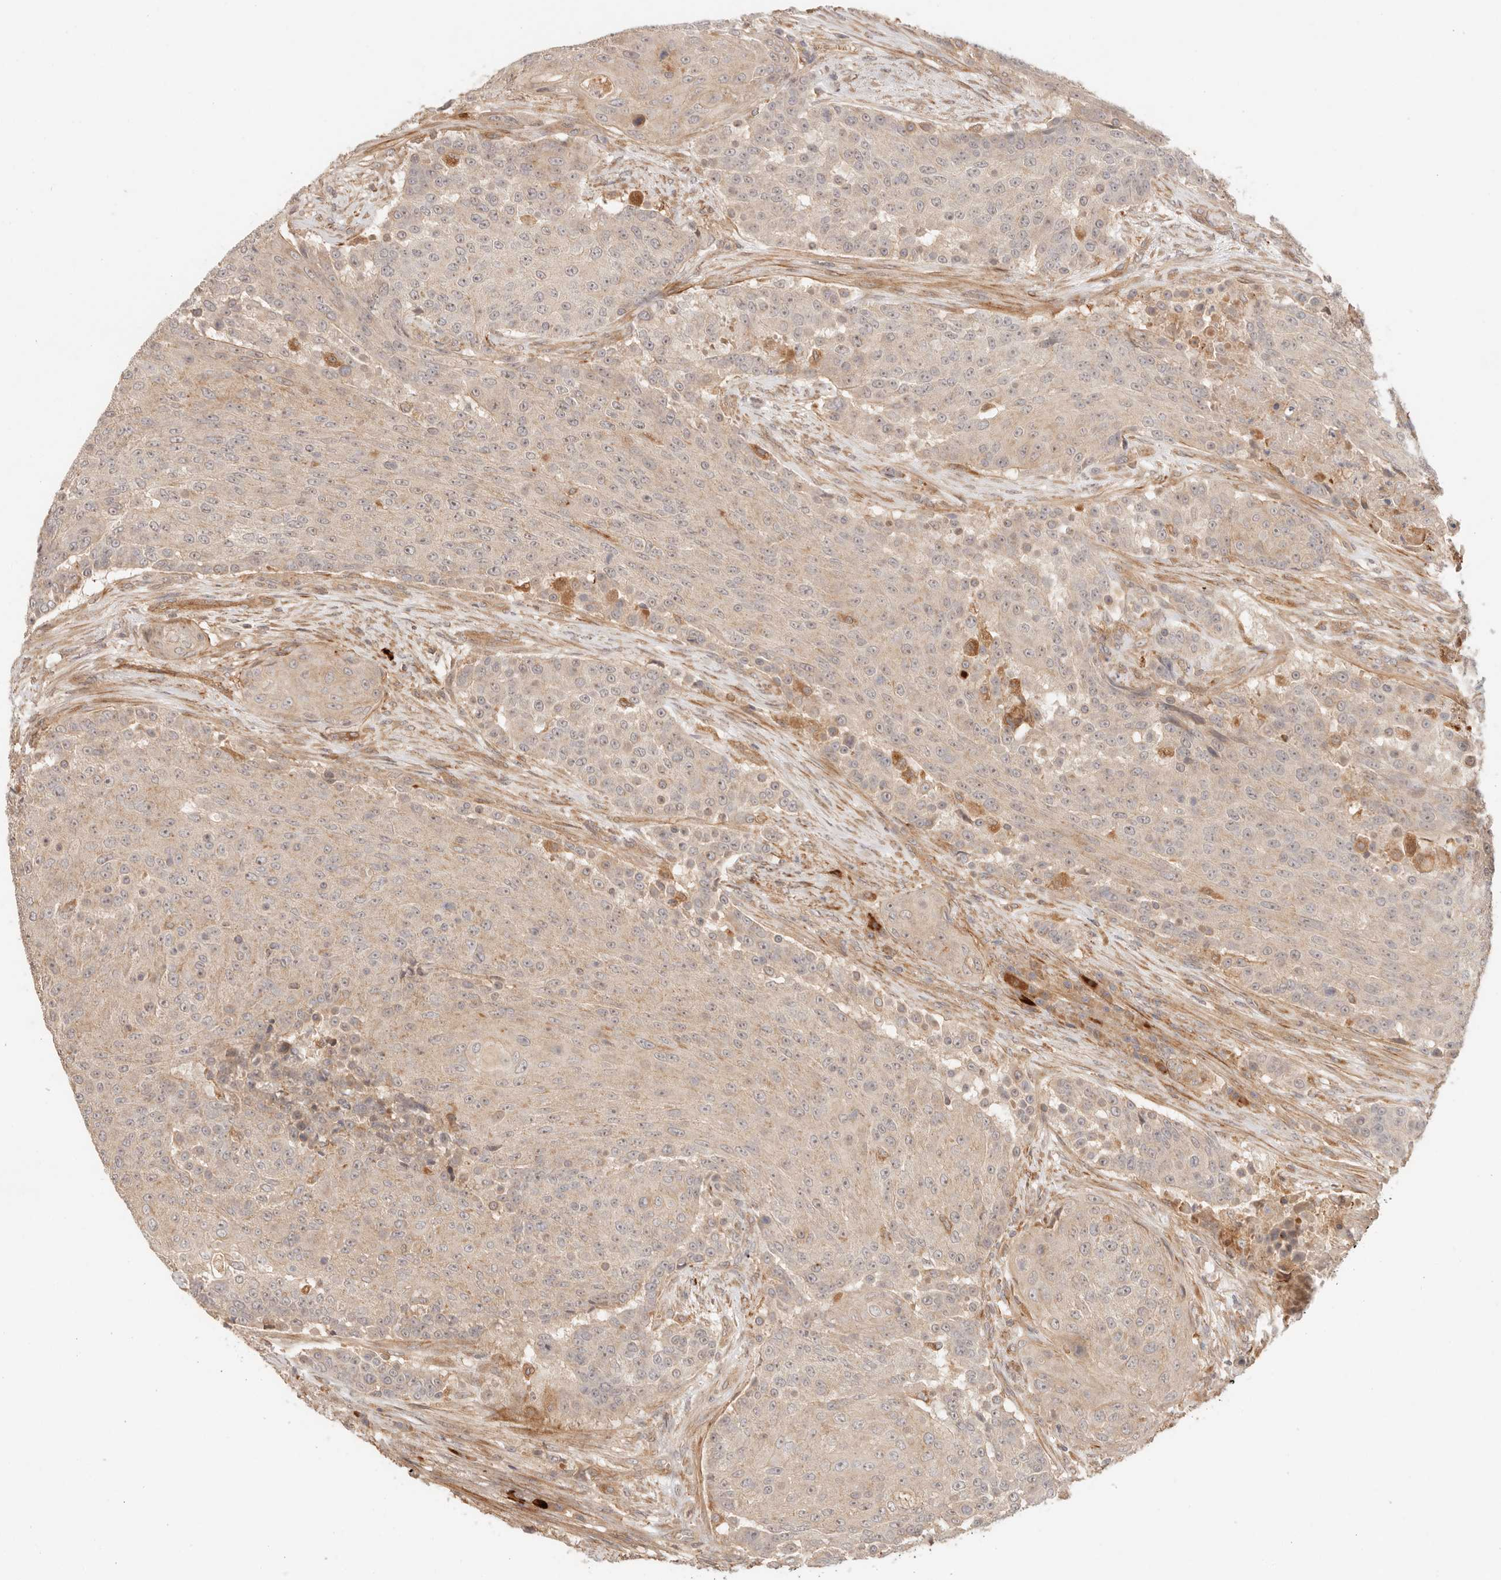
{"staining": {"intensity": "weak", "quantity": ">75%", "location": "cytoplasmic/membranous"}, "tissue": "urothelial cancer", "cell_type": "Tumor cells", "image_type": "cancer", "snomed": [{"axis": "morphology", "description": "Urothelial carcinoma, High grade"}, {"axis": "topography", "description": "Urinary bladder"}], "caption": "A micrograph of human high-grade urothelial carcinoma stained for a protein reveals weak cytoplasmic/membranous brown staining in tumor cells. (Stains: DAB (3,3'-diaminobenzidine) in brown, nuclei in blue, Microscopy: brightfield microscopy at high magnification).", "gene": "IL1R2", "patient": {"sex": "female", "age": 63}}